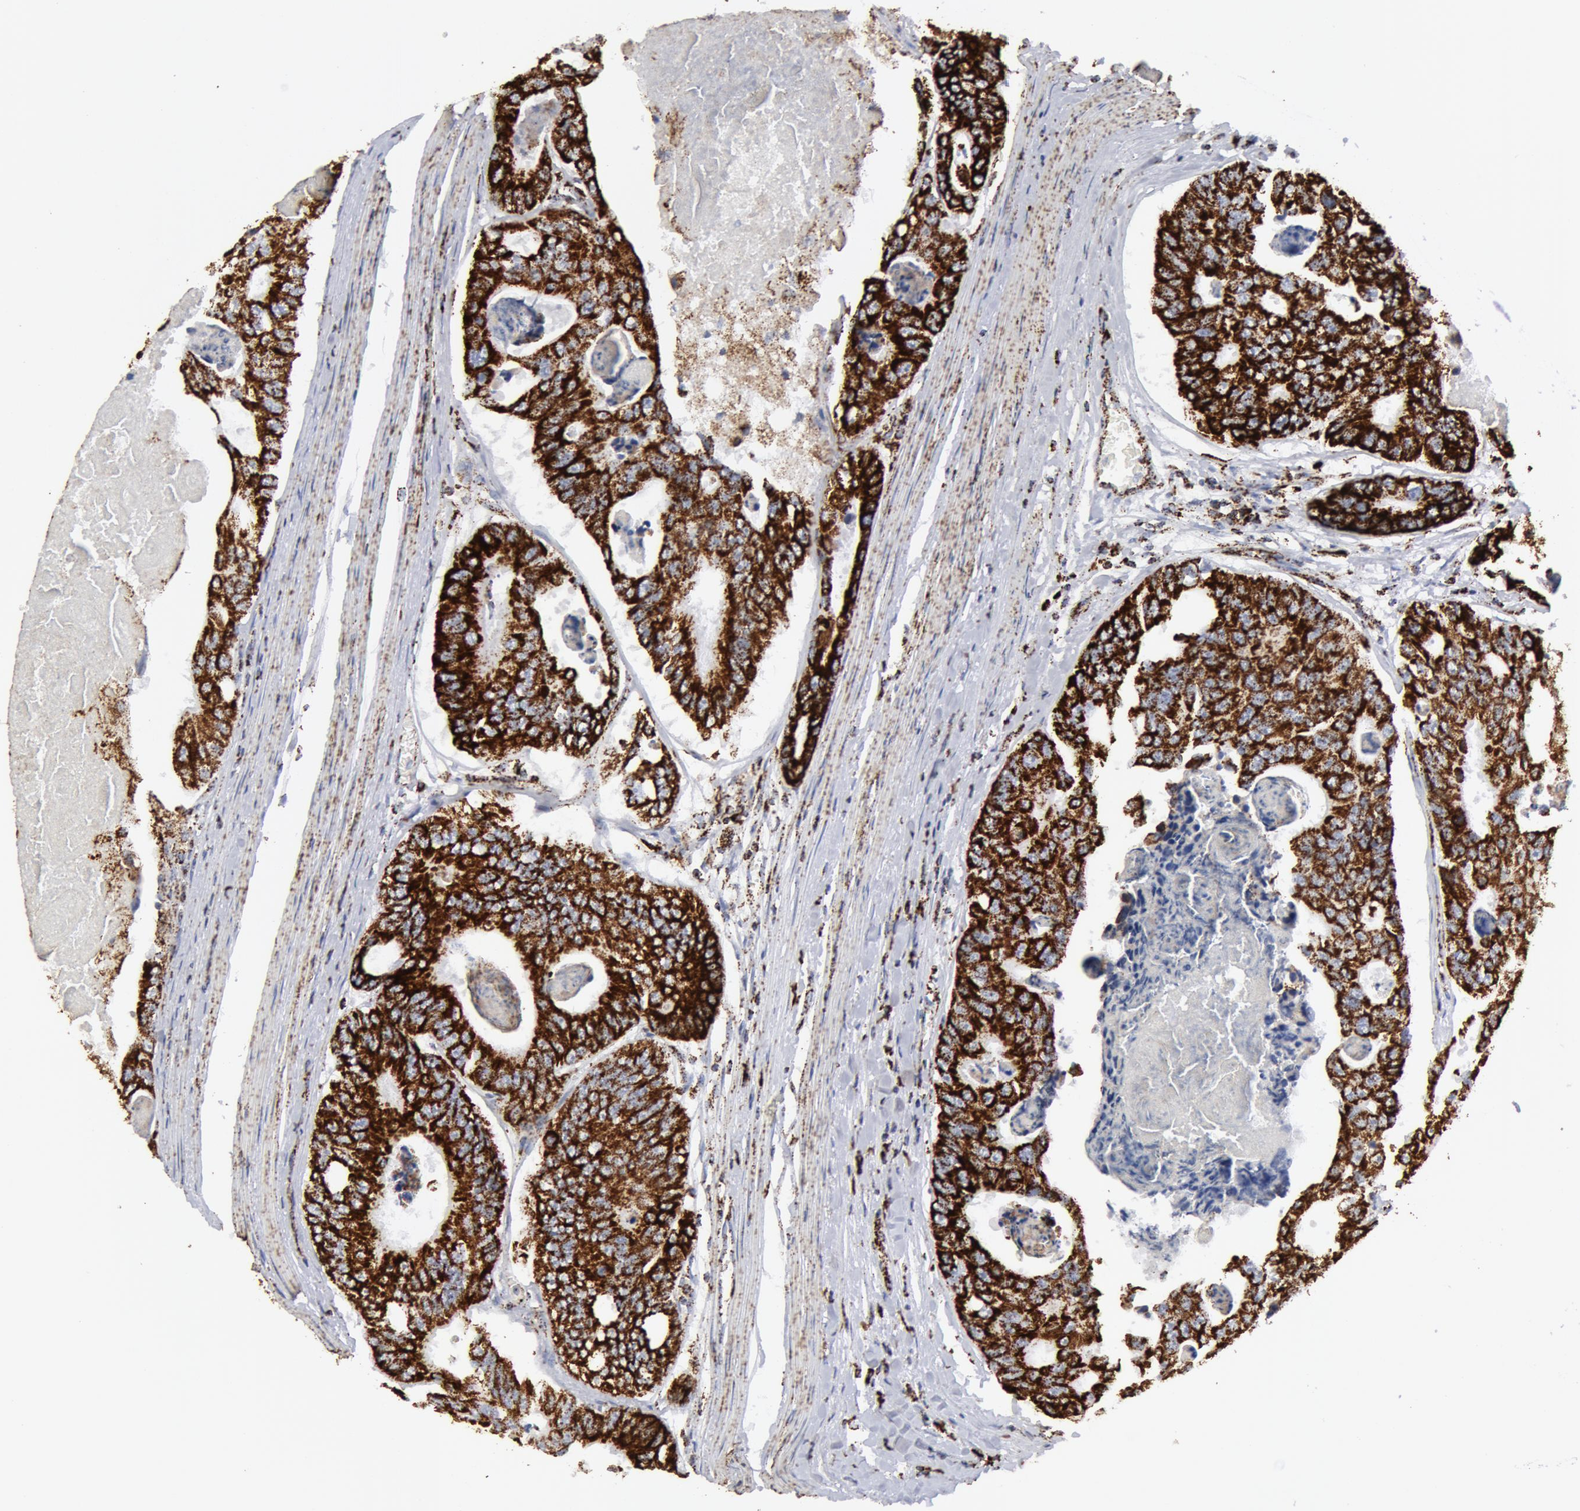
{"staining": {"intensity": "strong", "quantity": ">75%", "location": "cytoplasmic/membranous"}, "tissue": "colorectal cancer", "cell_type": "Tumor cells", "image_type": "cancer", "snomed": [{"axis": "morphology", "description": "Adenocarcinoma, NOS"}, {"axis": "topography", "description": "Colon"}], "caption": "High-power microscopy captured an IHC photomicrograph of colorectal cancer, revealing strong cytoplasmic/membranous staining in approximately >75% of tumor cells.", "gene": "ATP5F1B", "patient": {"sex": "female", "age": 86}}